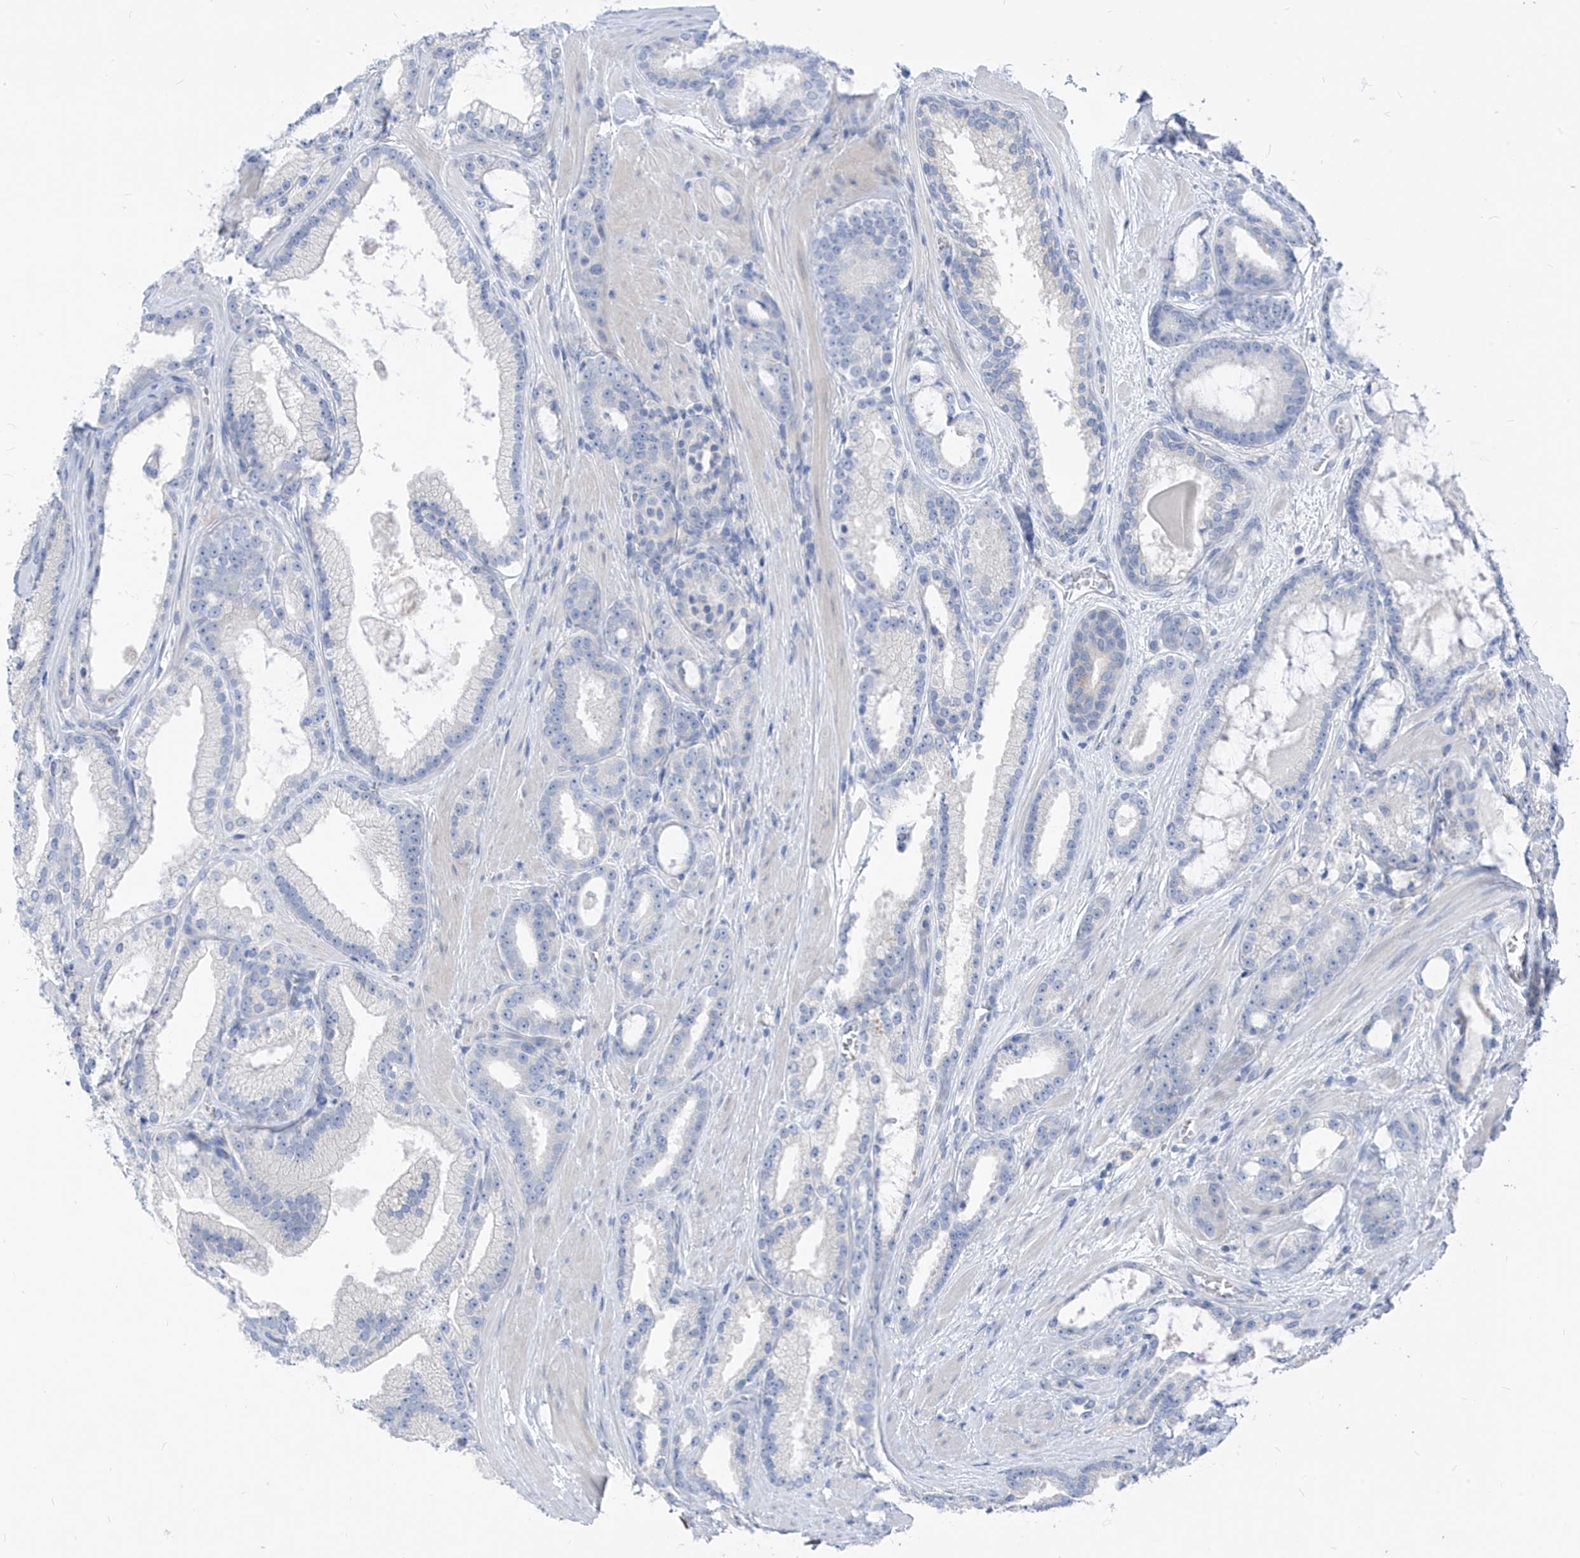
{"staining": {"intensity": "negative", "quantity": "none", "location": "none"}, "tissue": "prostate cancer", "cell_type": "Tumor cells", "image_type": "cancer", "snomed": [{"axis": "morphology", "description": "Adenocarcinoma, High grade"}, {"axis": "topography", "description": "Prostate"}], "caption": "The image displays no staining of tumor cells in prostate cancer. Brightfield microscopy of IHC stained with DAB (brown) and hematoxylin (blue), captured at high magnification.", "gene": "LDAH", "patient": {"sex": "male", "age": 60}}